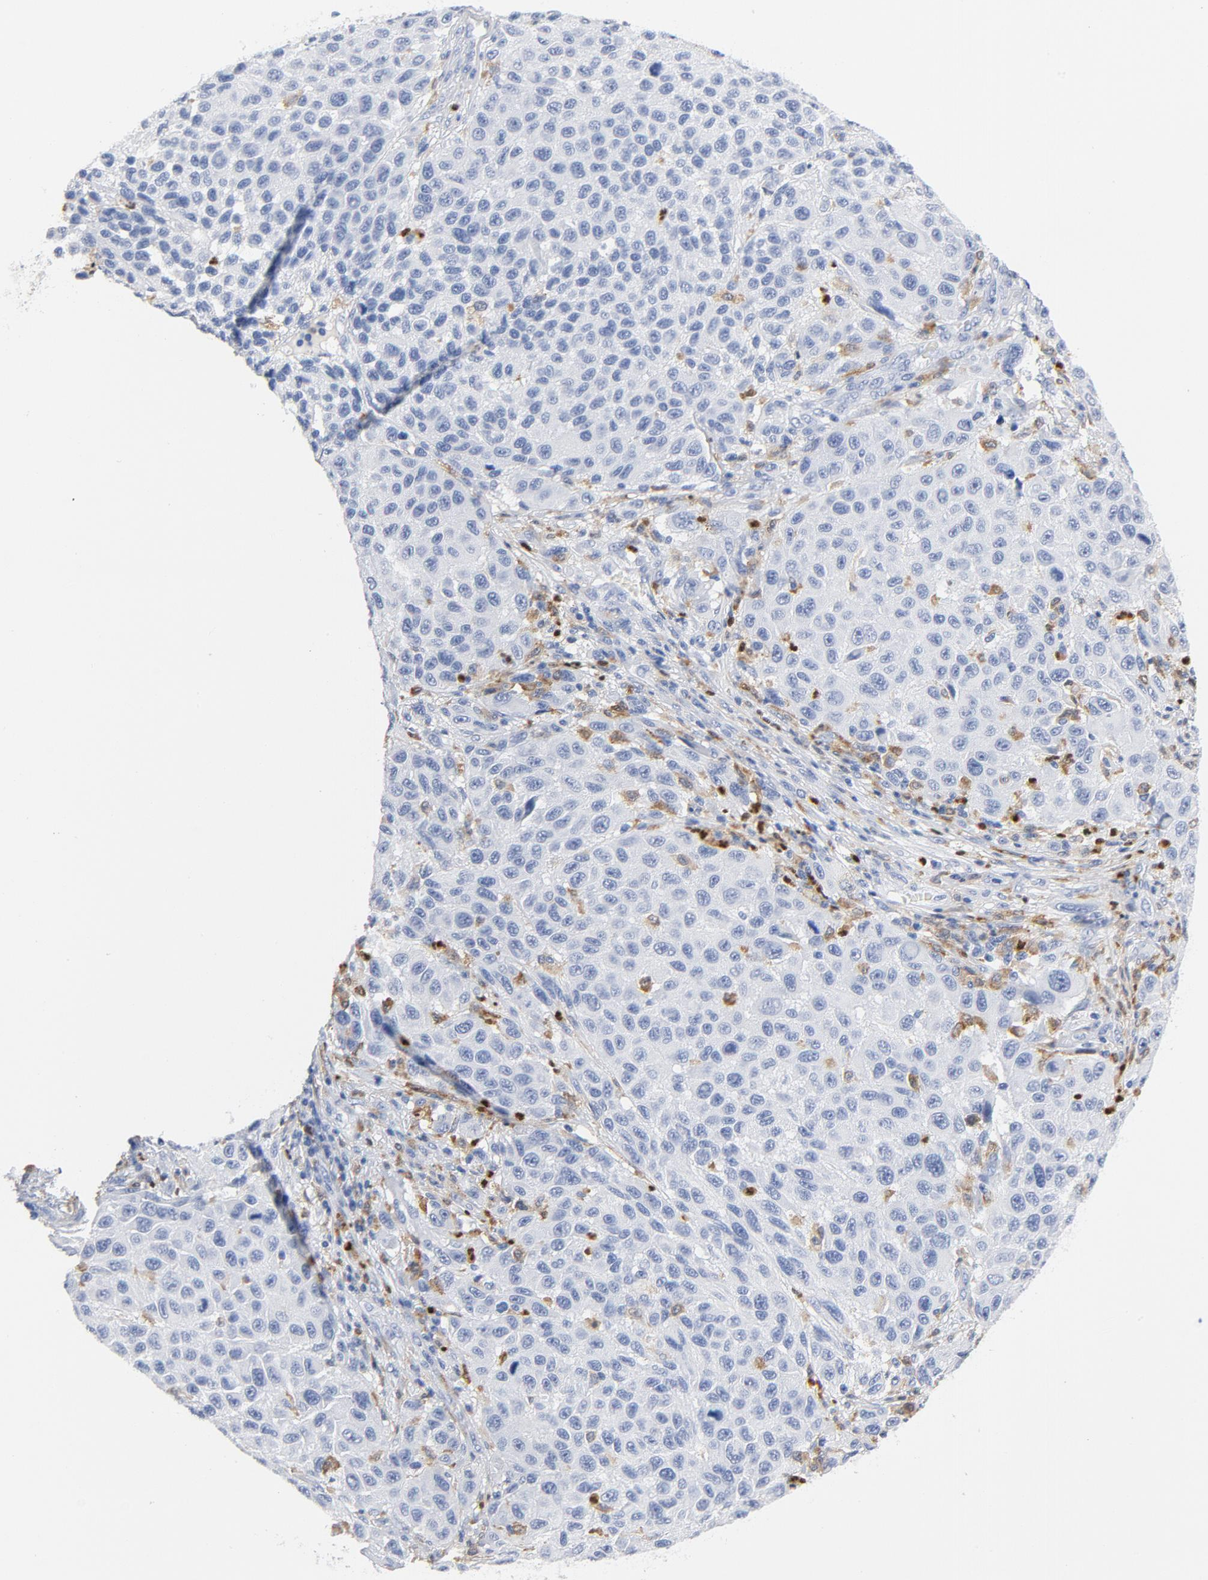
{"staining": {"intensity": "negative", "quantity": "none", "location": "none"}, "tissue": "melanoma", "cell_type": "Tumor cells", "image_type": "cancer", "snomed": [{"axis": "morphology", "description": "Malignant melanoma, Metastatic site"}, {"axis": "topography", "description": "Lymph node"}], "caption": "Malignant melanoma (metastatic site) stained for a protein using immunohistochemistry shows no positivity tumor cells.", "gene": "NCF1", "patient": {"sex": "male", "age": 61}}